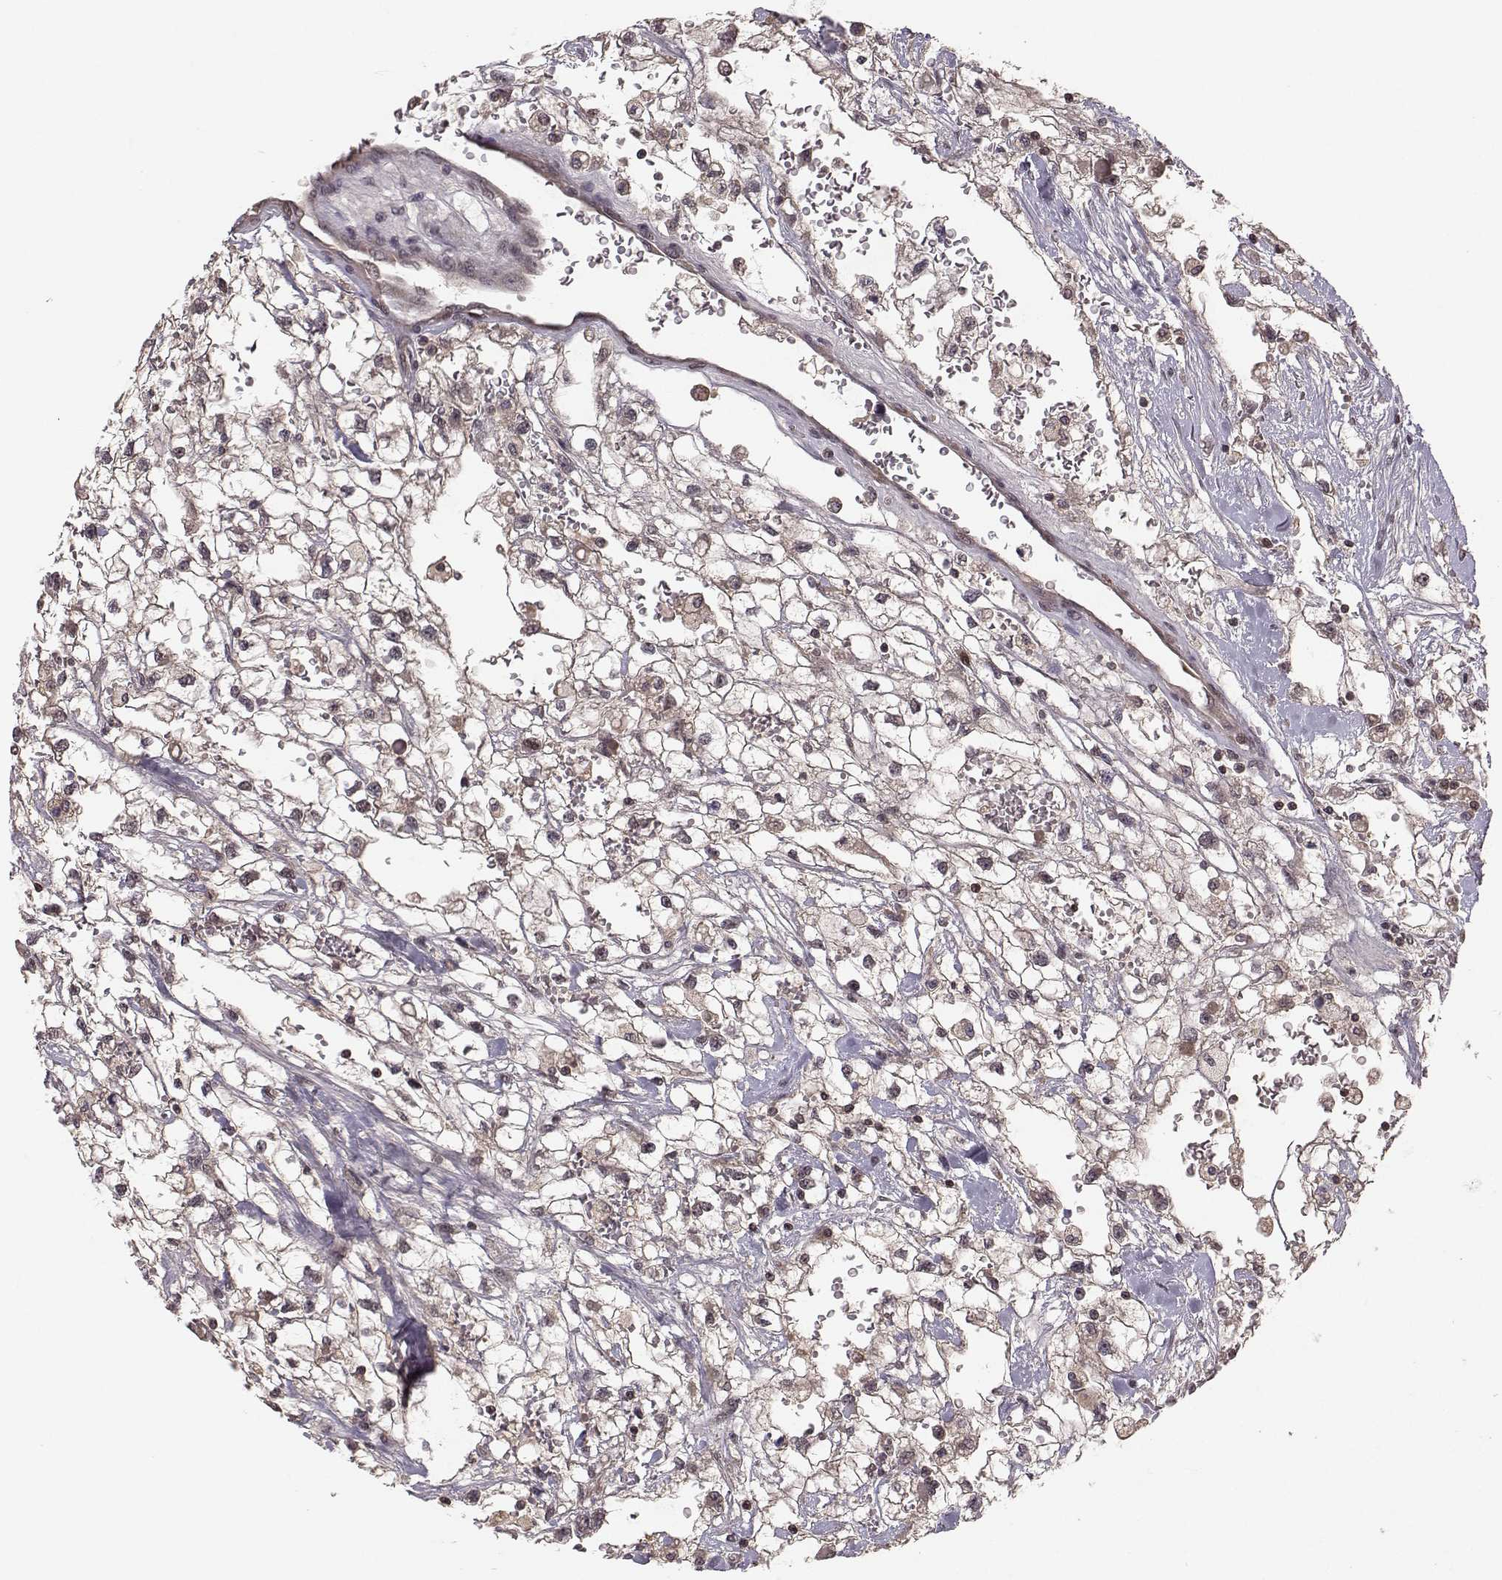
{"staining": {"intensity": "weak", "quantity": ">75%", "location": "cytoplasmic/membranous"}, "tissue": "renal cancer", "cell_type": "Tumor cells", "image_type": "cancer", "snomed": [{"axis": "morphology", "description": "Adenocarcinoma, NOS"}, {"axis": "topography", "description": "Kidney"}], "caption": "An IHC image of neoplastic tissue is shown. Protein staining in brown shows weak cytoplasmic/membranous positivity in renal cancer (adenocarcinoma) within tumor cells.", "gene": "PLEKHG3", "patient": {"sex": "male", "age": 59}}